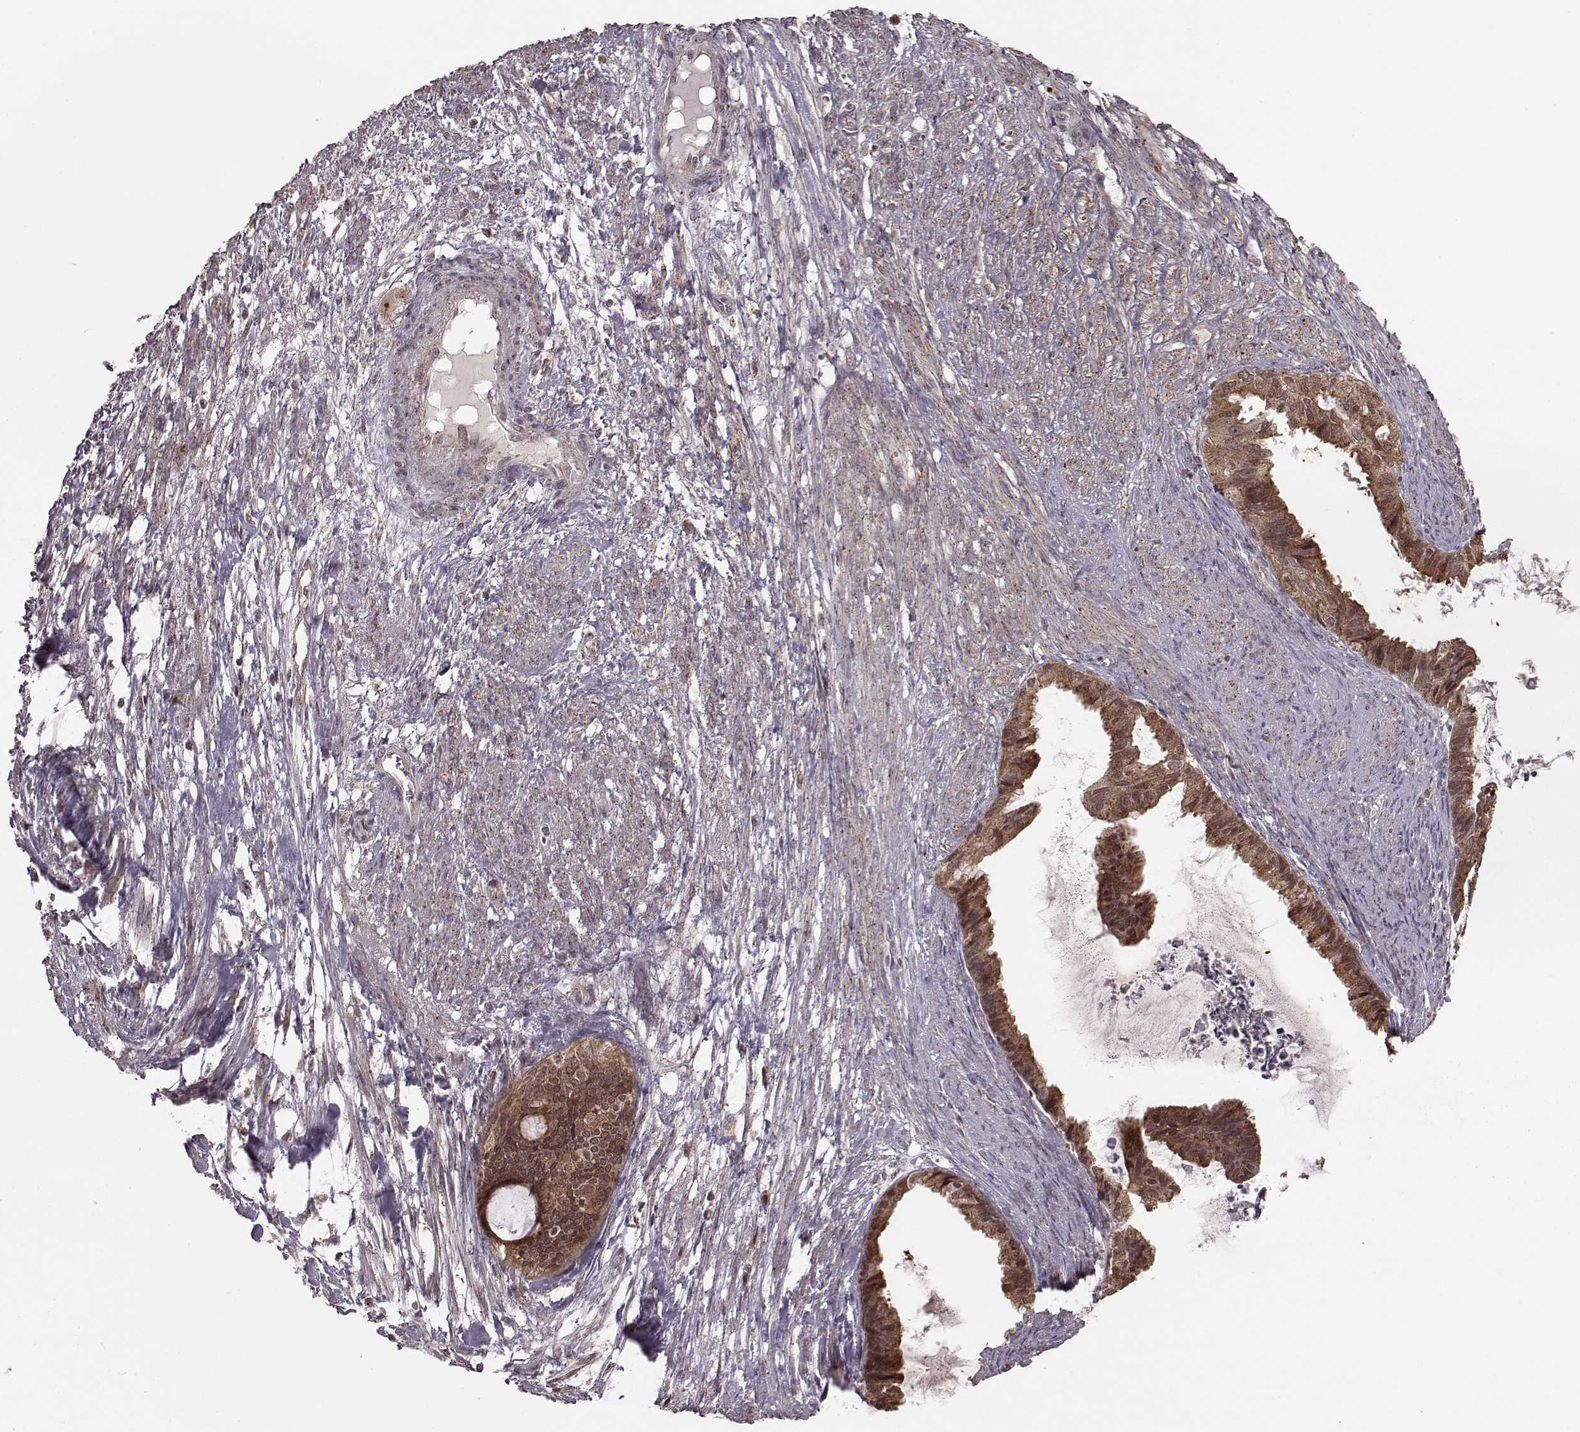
{"staining": {"intensity": "moderate", "quantity": ">75%", "location": "cytoplasmic/membranous"}, "tissue": "endometrial cancer", "cell_type": "Tumor cells", "image_type": "cancer", "snomed": [{"axis": "morphology", "description": "Adenocarcinoma, NOS"}, {"axis": "topography", "description": "Endometrium"}], "caption": "Moderate cytoplasmic/membranous staining for a protein is appreciated in about >75% of tumor cells of endometrial cancer (adenocarcinoma) using immunohistochemistry.", "gene": "GSS", "patient": {"sex": "female", "age": 86}}